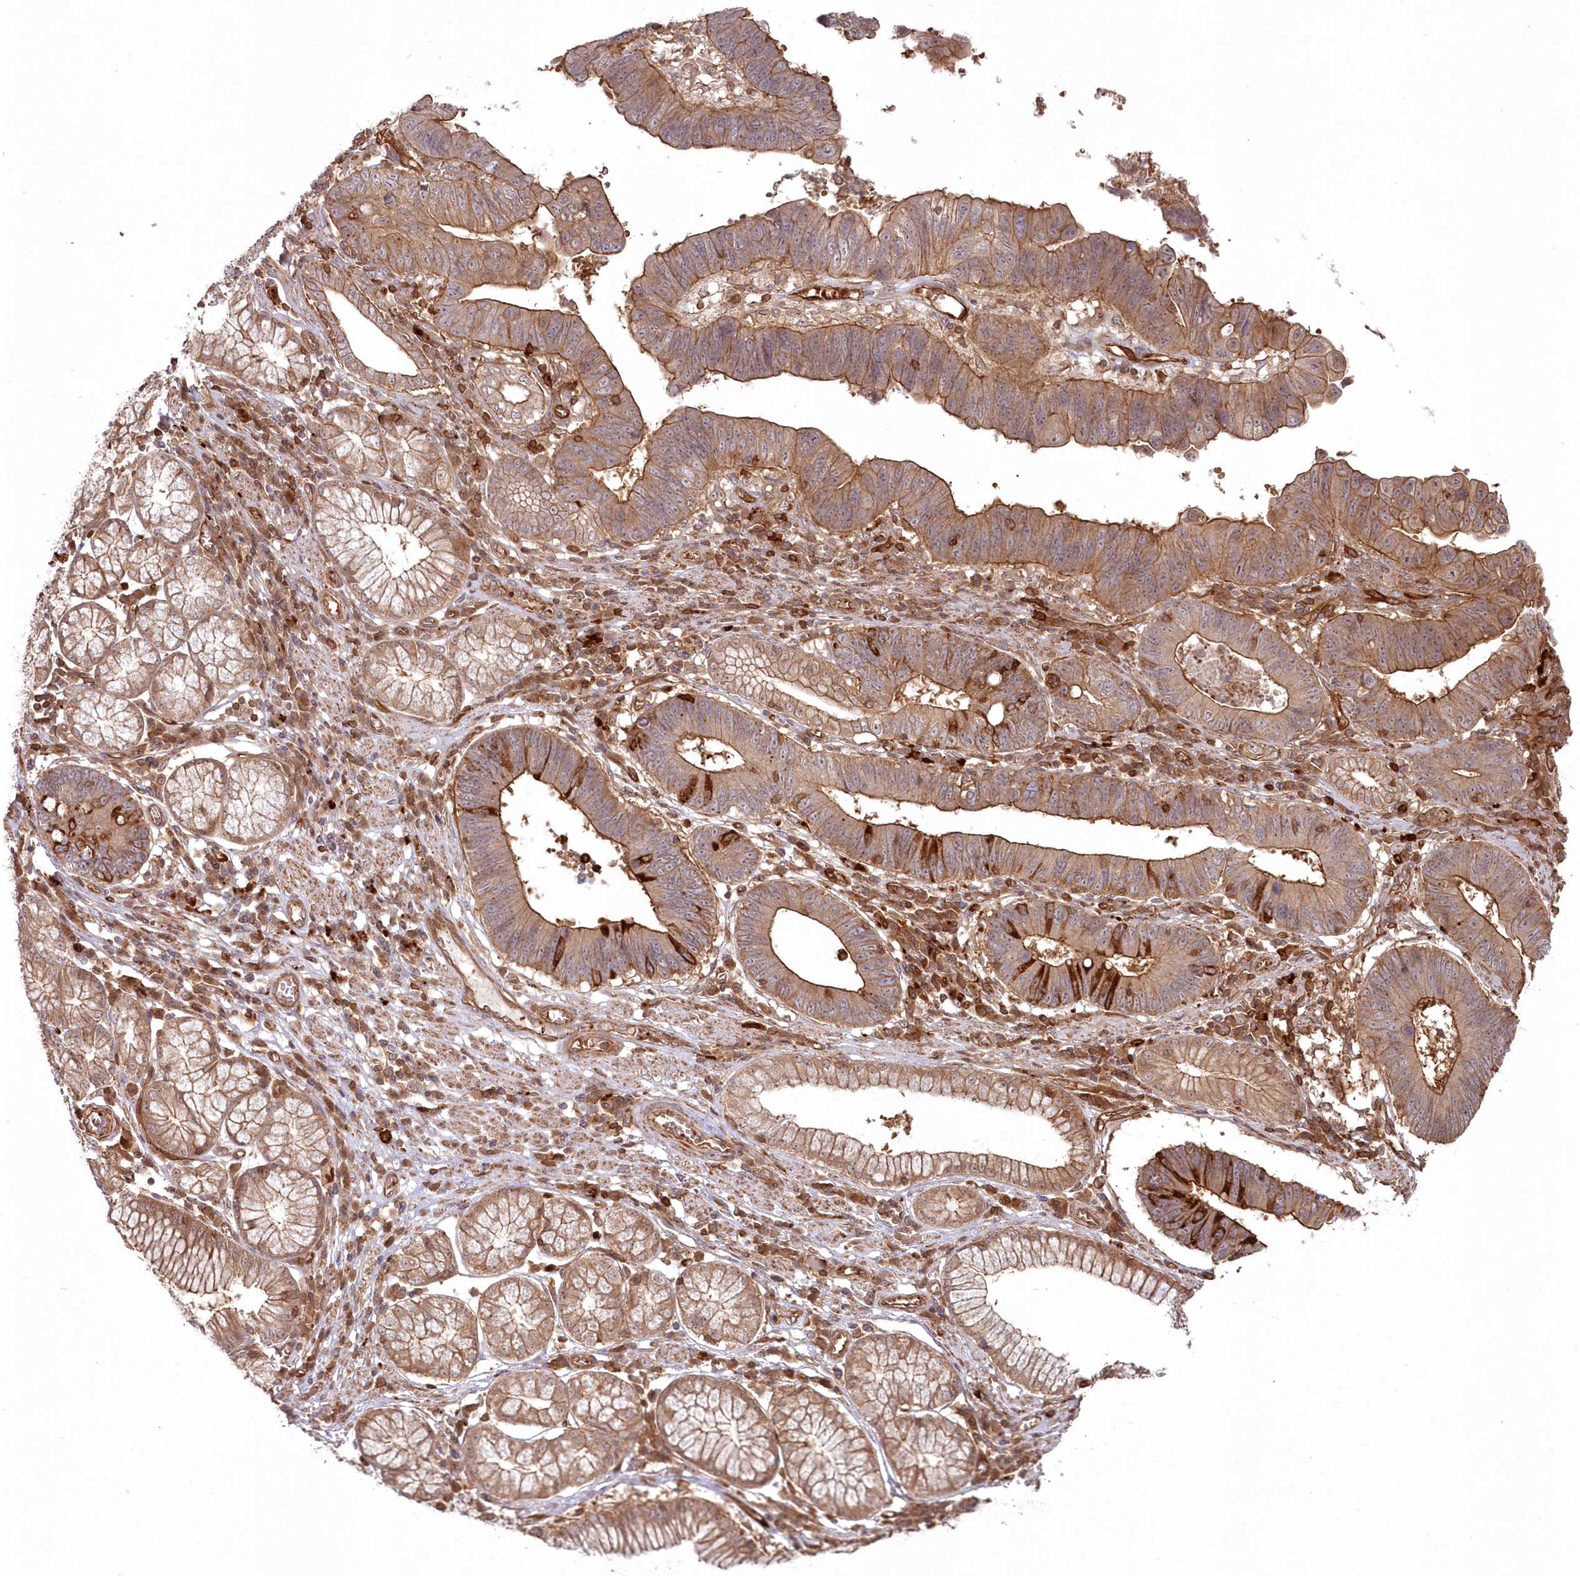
{"staining": {"intensity": "moderate", "quantity": ">75%", "location": "cytoplasmic/membranous"}, "tissue": "stomach cancer", "cell_type": "Tumor cells", "image_type": "cancer", "snomed": [{"axis": "morphology", "description": "Adenocarcinoma, NOS"}, {"axis": "topography", "description": "Stomach"}], "caption": "An immunohistochemistry (IHC) photomicrograph of neoplastic tissue is shown. Protein staining in brown shows moderate cytoplasmic/membranous positivity in adenocarcinoma (stomach) within tumor cells. (Stains: DAB in brown, nuclei in blue, Microscopy: brightfield microscopy at high magnification).", "gene": "RGCC", "patient": {"sex": "male", "age": 59}}